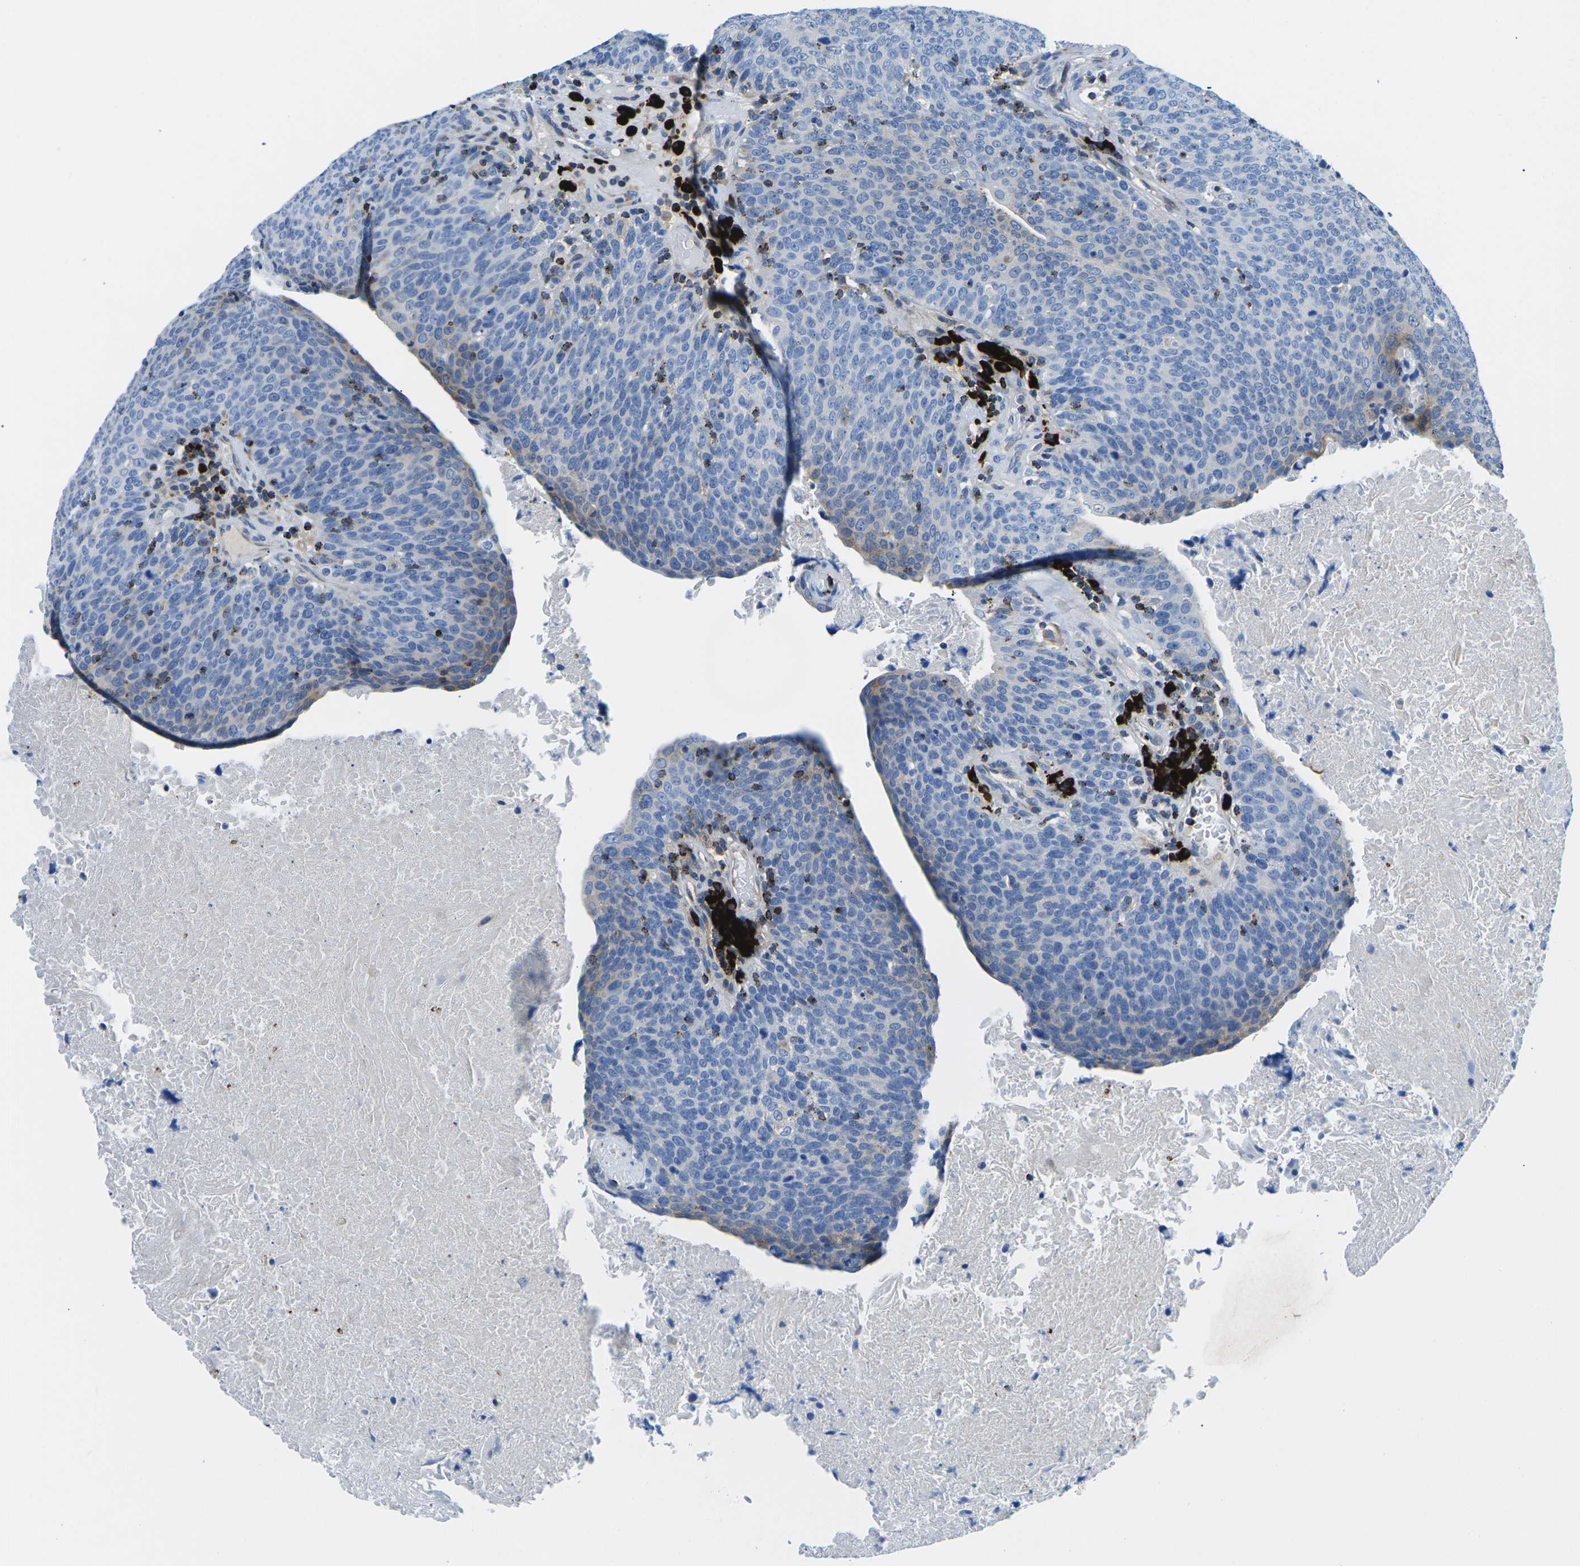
{"staining": {"intensity": "negative", "quantity": "none", "location": "none"}, "tissue": "head and neck cancer", "cell_type": "Tumor cells", "image_type": "cancer", "snomed": [{"axis": "morphology", "description": "Squamous cell carcinoma, NOS"}, {"axis": "morphology", "description": "Squamous cell carcinoma, metastatic, NOS"}, {"axis": "topography", "description": "Lymph node"}, {"axis": "topography", "description": "Head-Neck"}], "caption": "Tumor cells show no significant protein expression in head and neck cancer (squamous cell carcinoma).", "gene": "MC4R", "patient": {"sex": "male", "age": 62}}